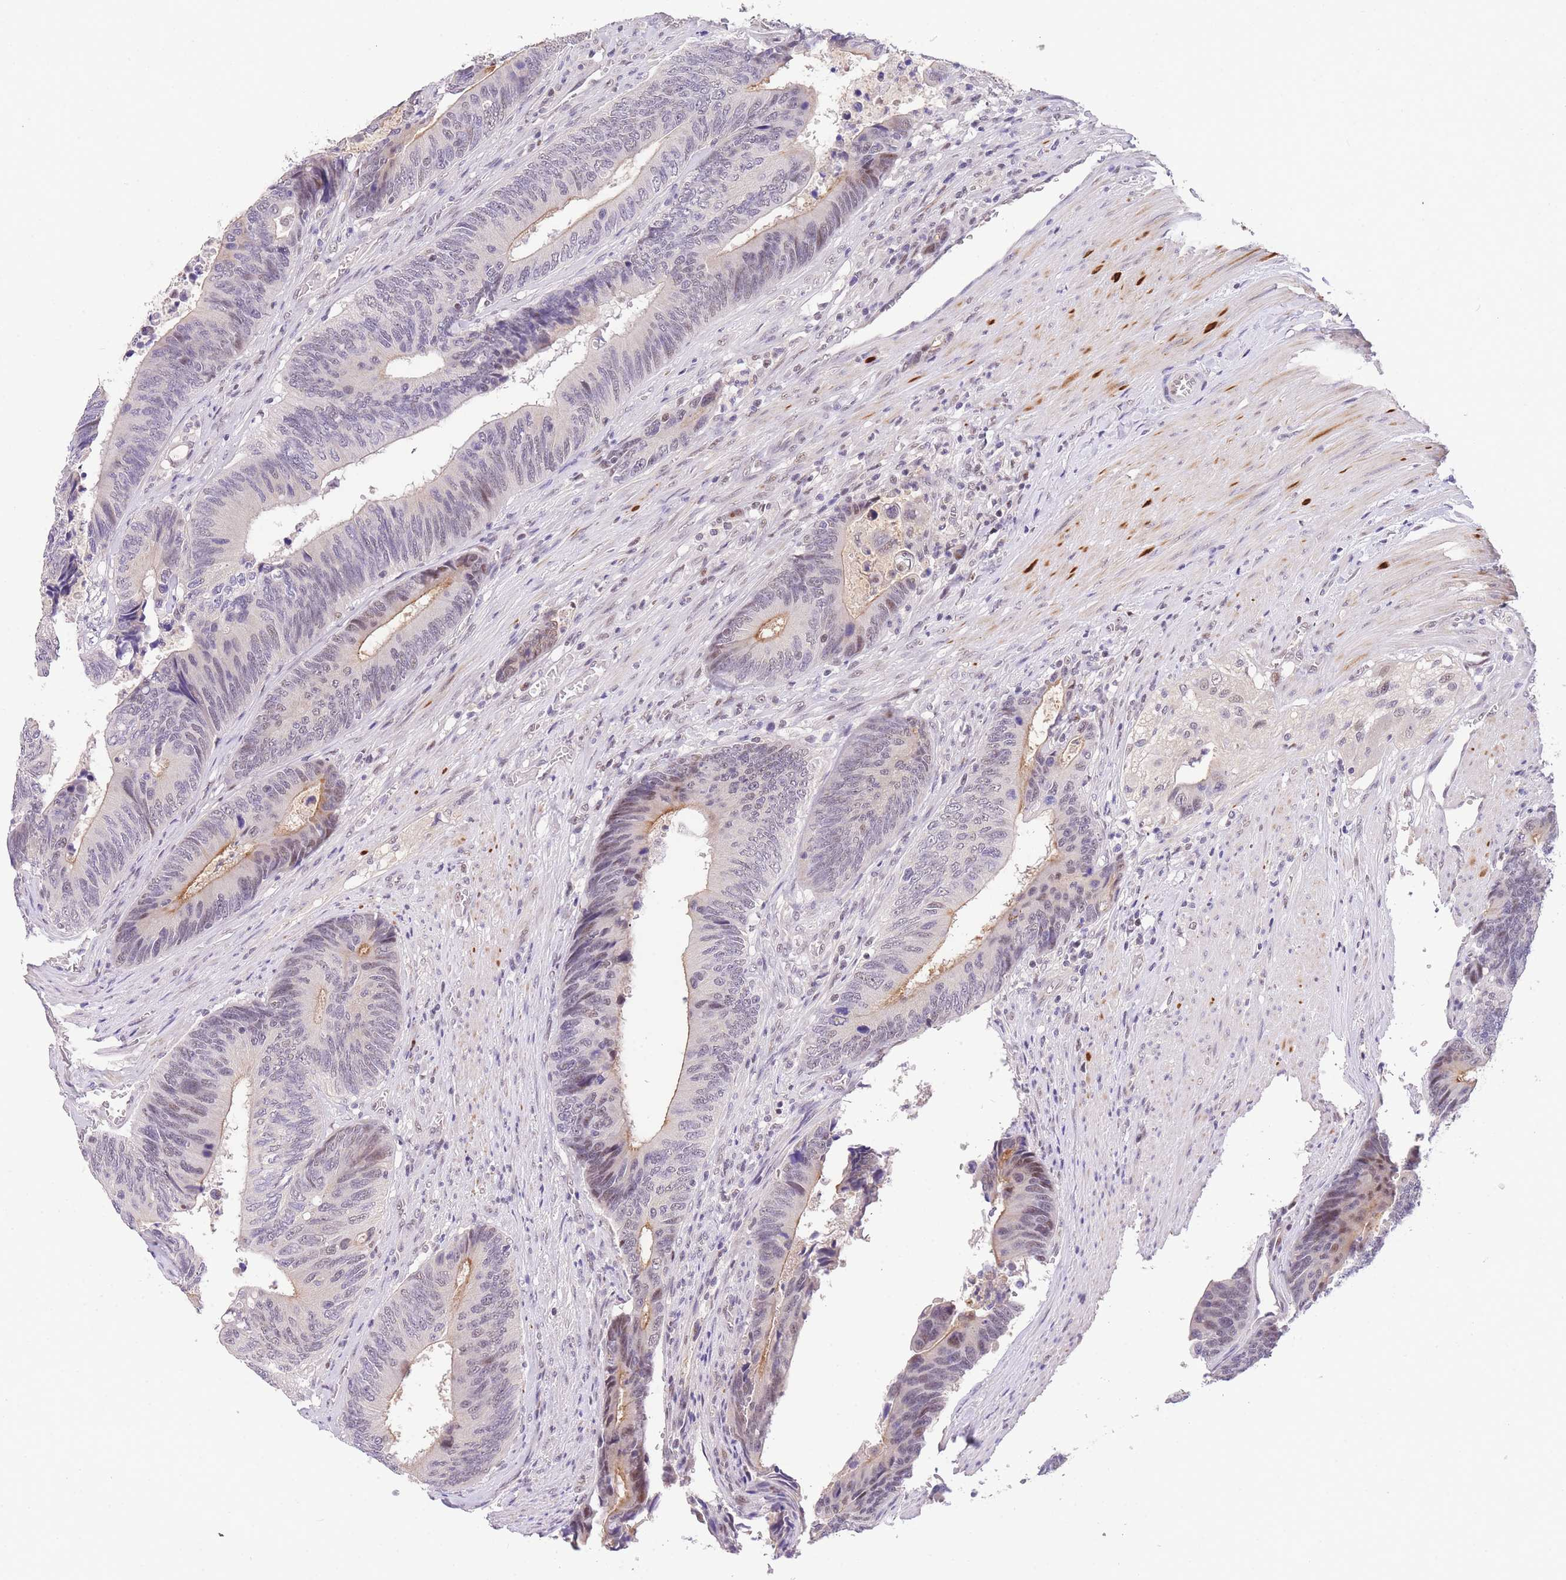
{"staining": {"intensity": "weak", "quantity": "<25%", "location": "cytoplasmic/membranous"}, "tissue": "colorectal cancer", "cell_type": "Tumor cells", "image_type": "cancer", "snomed": [{"axis": "morphology", "description": "Adenocarcinoma, NOS"}, {"axis": "topography", "description": "Colon"}], "caption": "Tumor cells are negative for brown protein staining in colorectal adenocarcinoma.", "gene": "SLC35F2", "patient": {"sex": "male", "age": 87}}